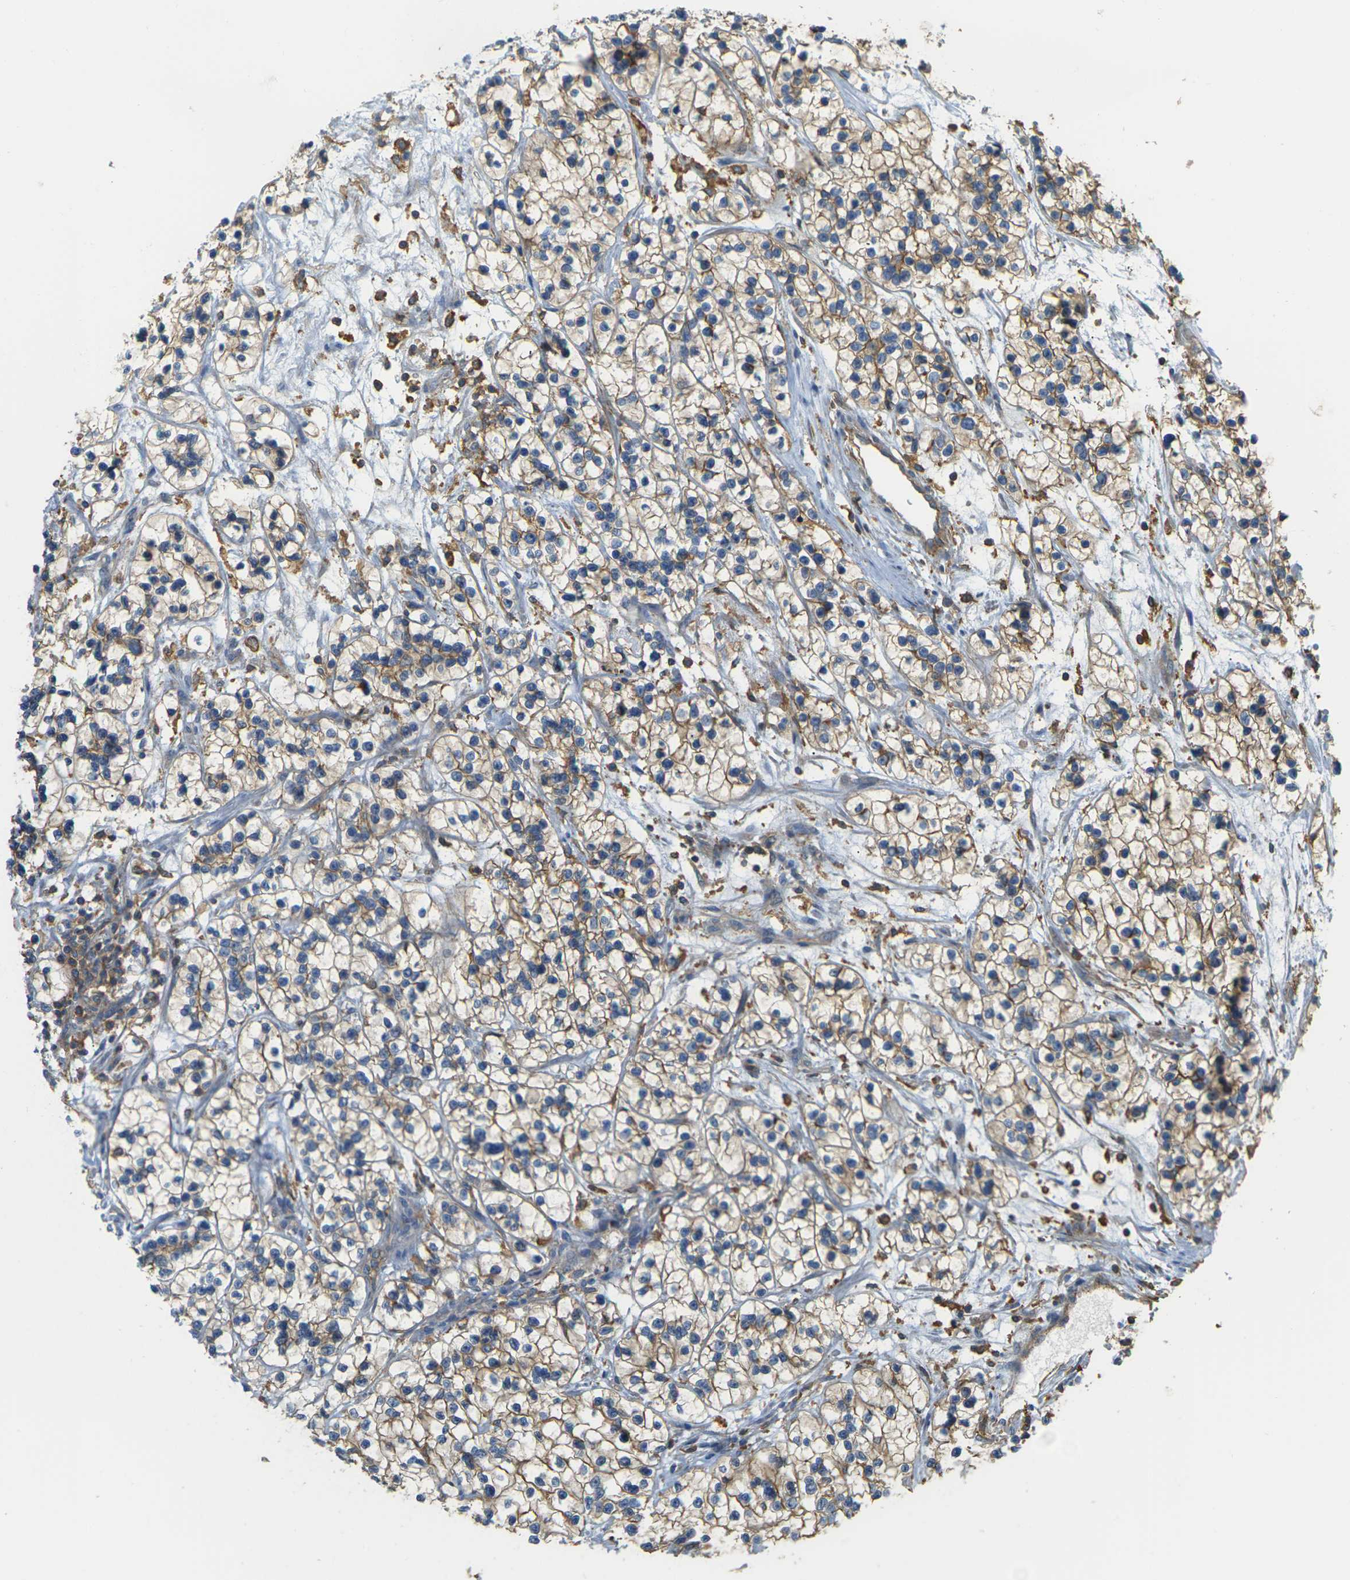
{"staining": {"intensity": "moderate", "quantity": "25%-75%", "location": "cytoplasmic/membranous"}, "tissue": "renal cancer", "cell_type": "Tumor cells", "image_type": "cancer", "snomed": [{"axis": "morphology", "description": "Adenocarcinoma, NOS"}, {"axis": "topography", "description": "Kidney"}], "caption": "Brown immunohistochemical staining in human renal cancer demonstrates moderate cytoplasmic/membranous staining in approximately 25%-75% of tumor cells.", "gene": "IQGAP1", "patient": {"sex": "female", "age": 57}}